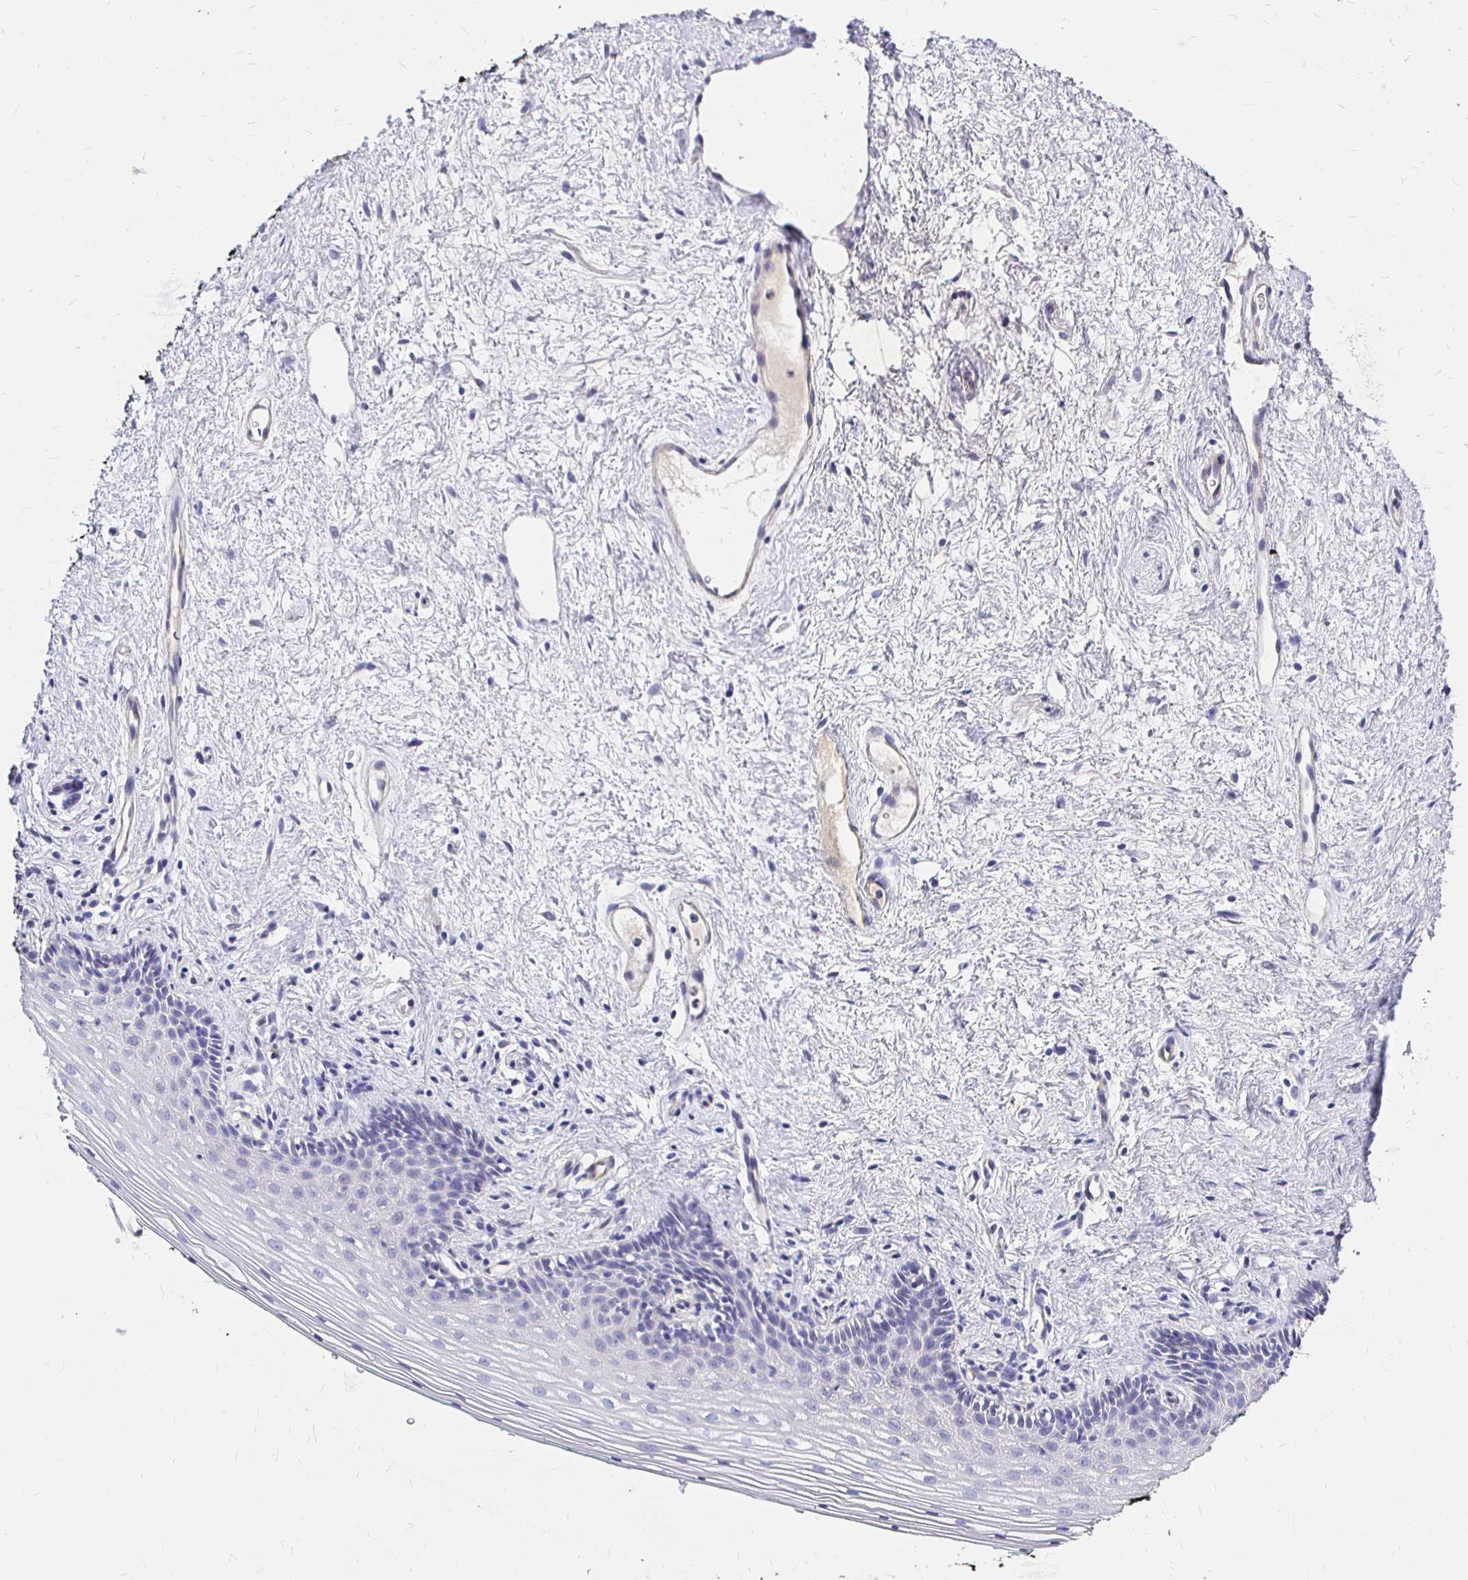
{"staining": {"intensity": "negative", "quantity": "none", "location": "none"}, "tissue": "vagina", "cell_type": "Squamous epithelial cells", "image_type": "normal", "snomed": [{"axis": "morphology", "description": "Normal tissue, NOS"}, {"axis": "topography", "description": "Vagina"}], "caption": "The immunohistochemistry histopathology image has no significant positivity in squamous epithelial cells of vagina. (Immunohistochemistry, brightfield microscopy, high magnification).", "gene": "PALM2AKAP2", "patient": {"sex": "female", "age": 42}}